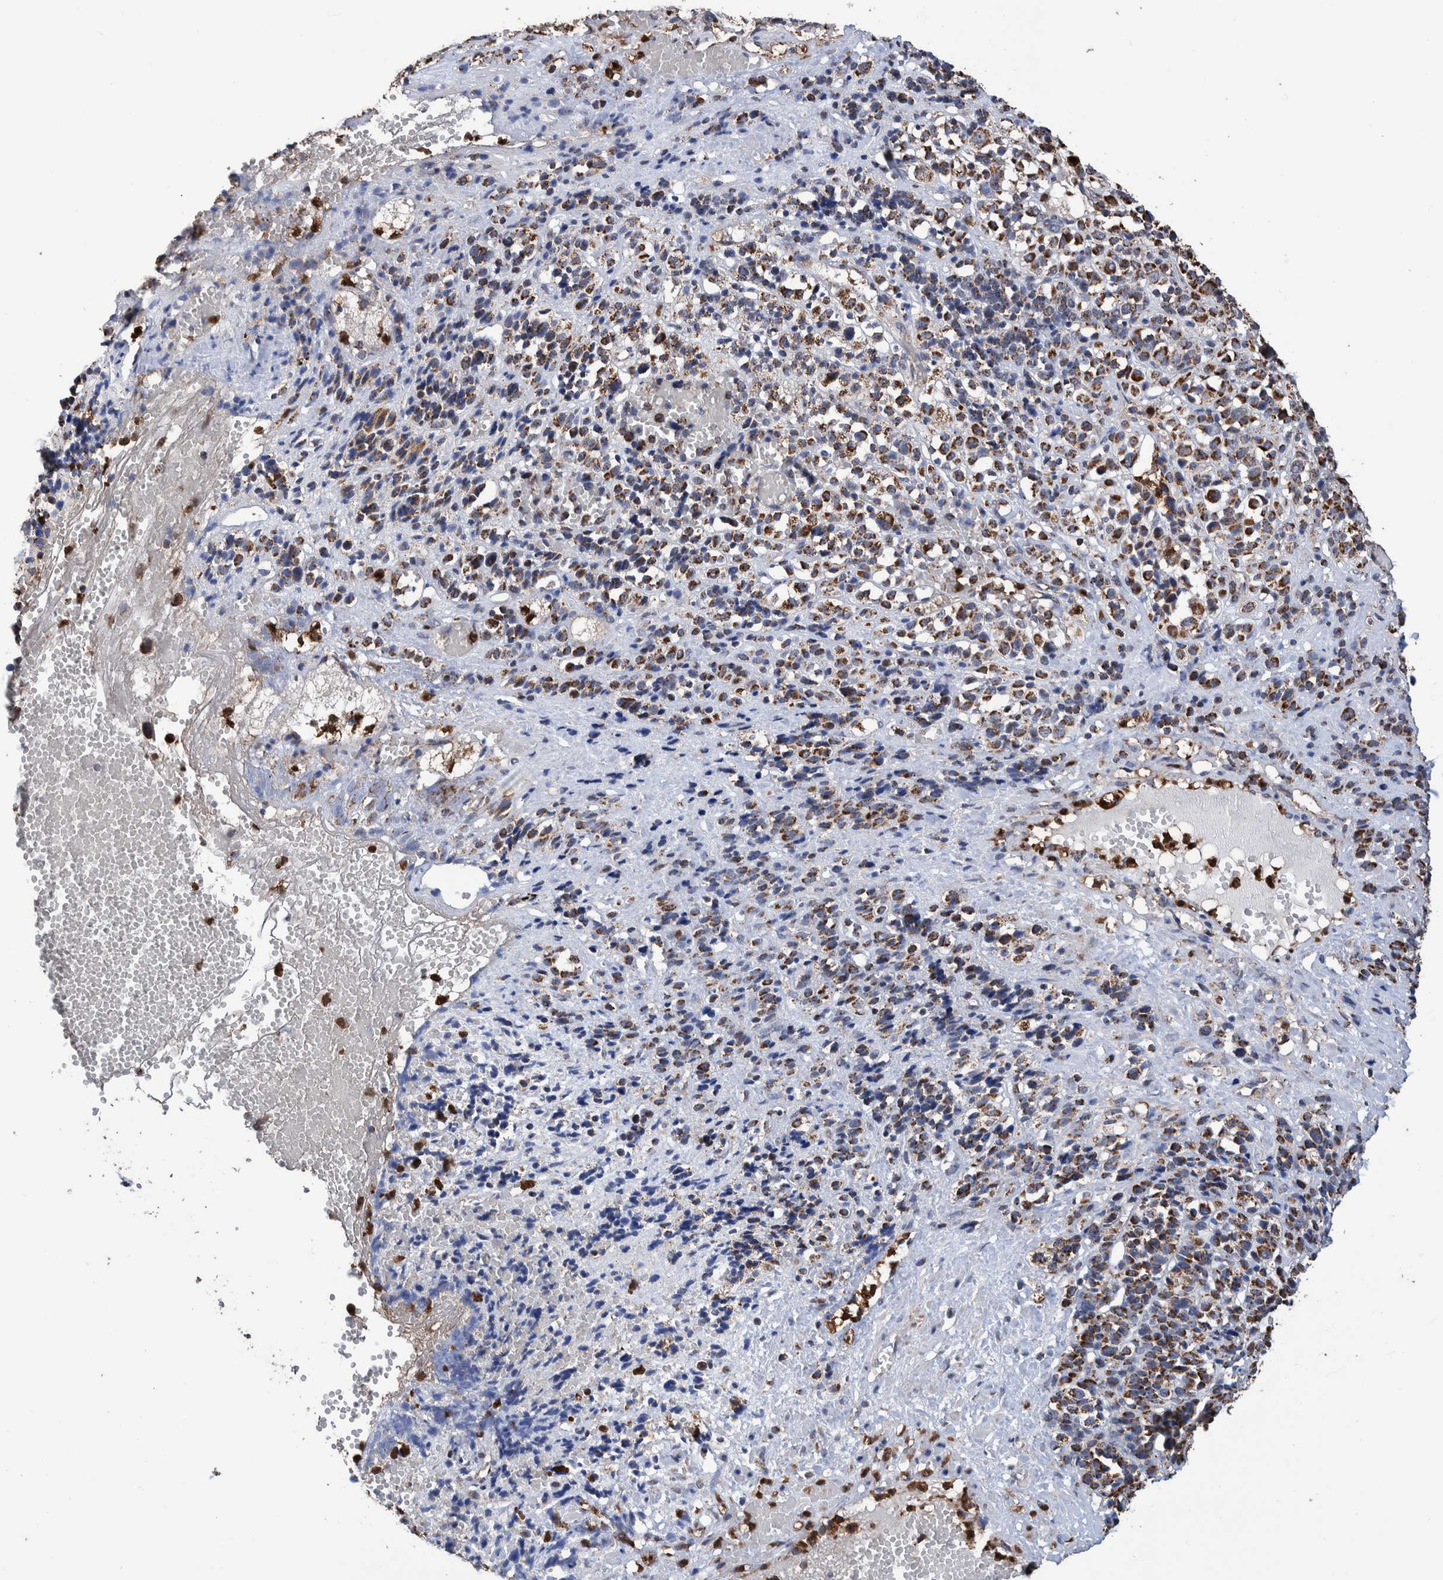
{"staining": {"intensity": "moderate", "quantity": "25%-75%", "location": "cytoplasmic/membranous"}, "tissue": "melanoma", "cell_type": "Tumor cells", "image_type": "cancer", "snomed": [{"axis": "morphology", "description": "Malignant melanoma, Metastatic site"}, {"axis": "topography", "description": "Skin"}], "caption": "DAB (3,3'-diaminobenzidine) immunohistochemical staining of melanoma demonstrates moderate cytoplasmic/membranous protein staining in about 25%-75% of tumor cells. (DAB = brown stain, brightfield microscopy at high magnification).", "gene": "DECR1", "patient": {"sex": "female", "age": 74}}